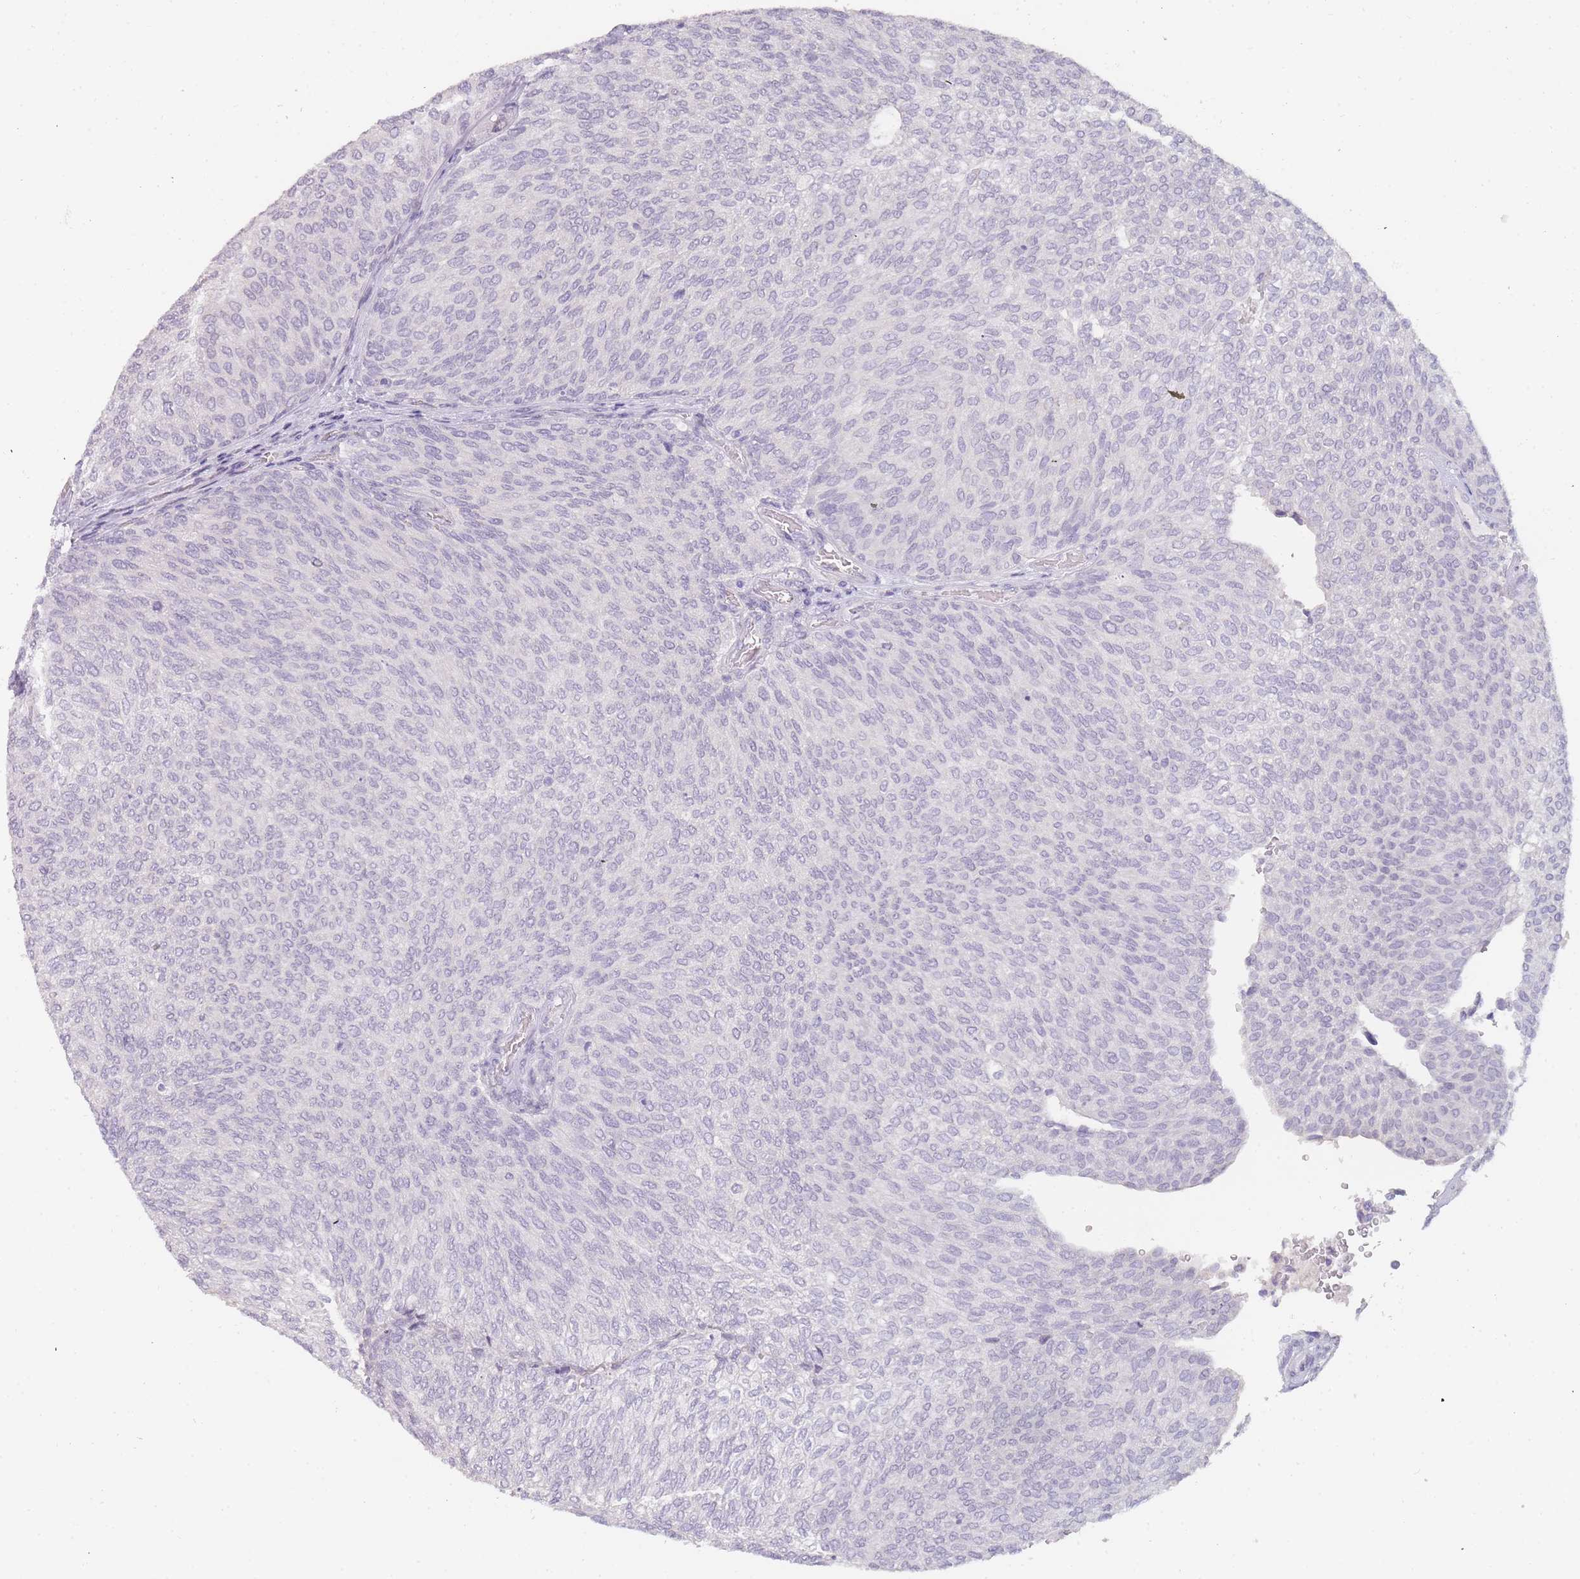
{"staining": {"intensity": "negative", "quantity": "none", "location": "none"}, "tissue": "urothelial cancer", "cell_type": "Tumor cells", "image_type": "cancer", "snomed": [{"axis": "morphology", "description": "Urothelial carcinoma, Low grade"}, {"axis": "topography", "description": "Urinary bladder"}], "caption": "The histopathology image demonstrates no staining of tumor cells in low-grade urothelial carcinoma. (Stains: DAB (3,3'-diaminobenzidine) immunohistochemistry with hematoxylin counter stain, Microscopy: brightfield microscopy at high magnification).", "gene": "INS", "patient": {"sex": "female", "age": 79}}